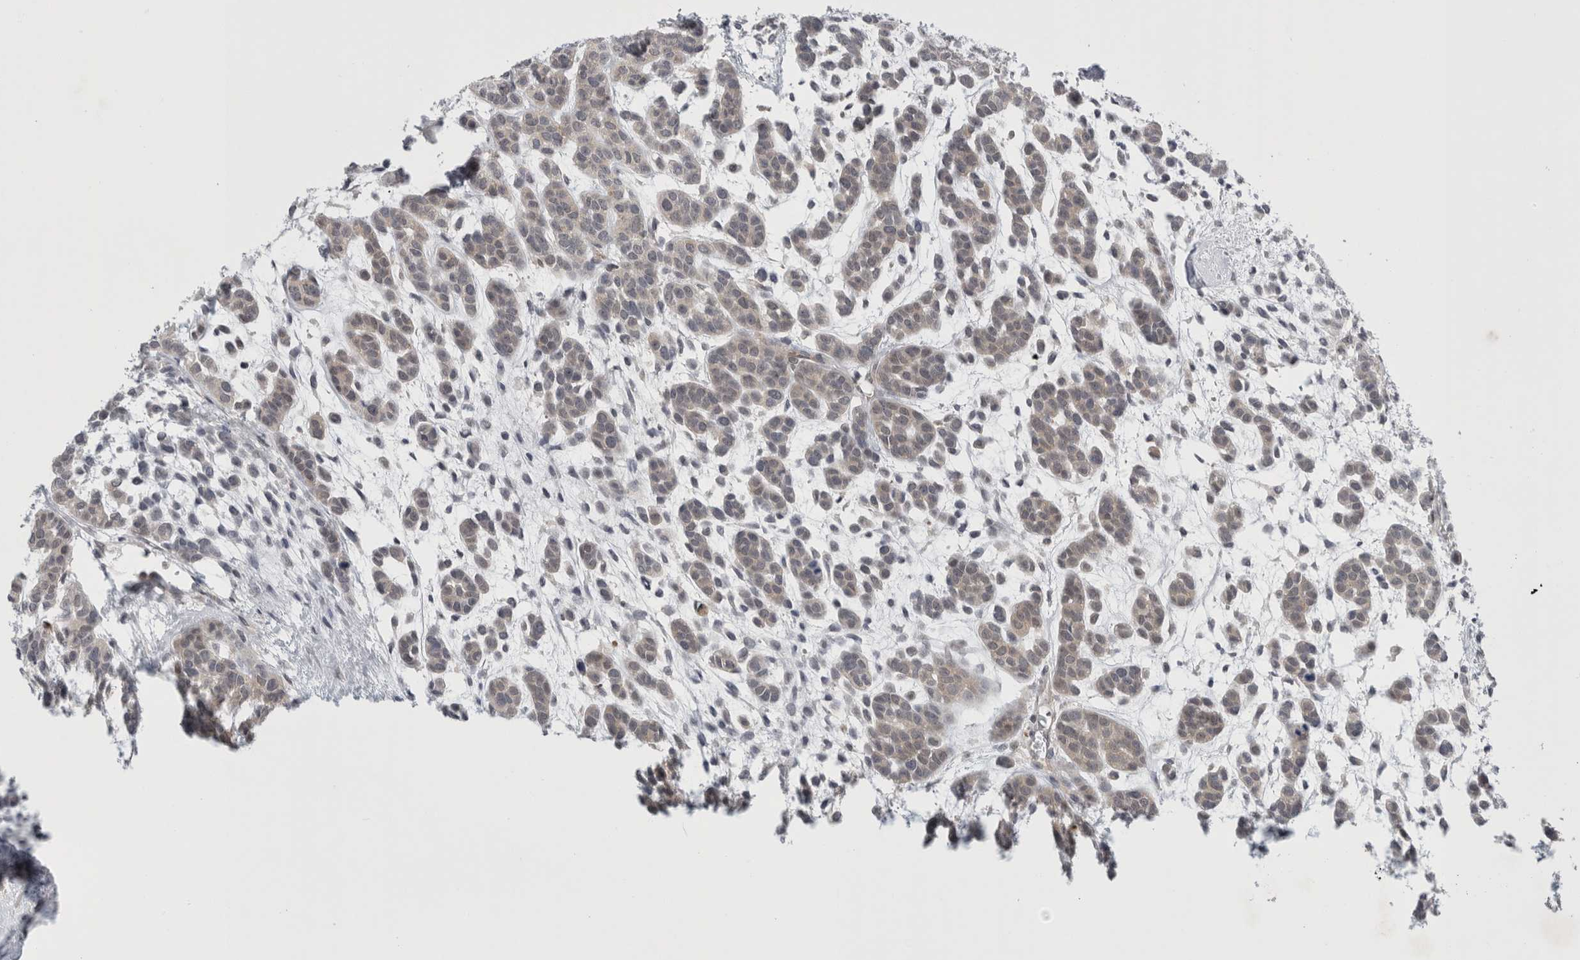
{"staining": {"intensity": "negative", "quantity": "none", "location": "none"}, "tissue": "head and neck cancer", "cell_type": "Tumor cells", "image_type": "cancer", "snomed": [{"axis": "morphology", "description": "Adenocarcinoma, NOS"}, {"axis": "morphology", "description": "Adenoma, NOS"}, {"axis": "topography", "description": "Head-Neck"}], "caption": "The photomicrograph shows no significant expression in tumor cells of head and neck cancer (adenocarcinoma). (Immunohistochemistry, brightfield microscopy, high magnification).", "gene": "PSMB2", "patient": {"sex": "female", "age": 55}}